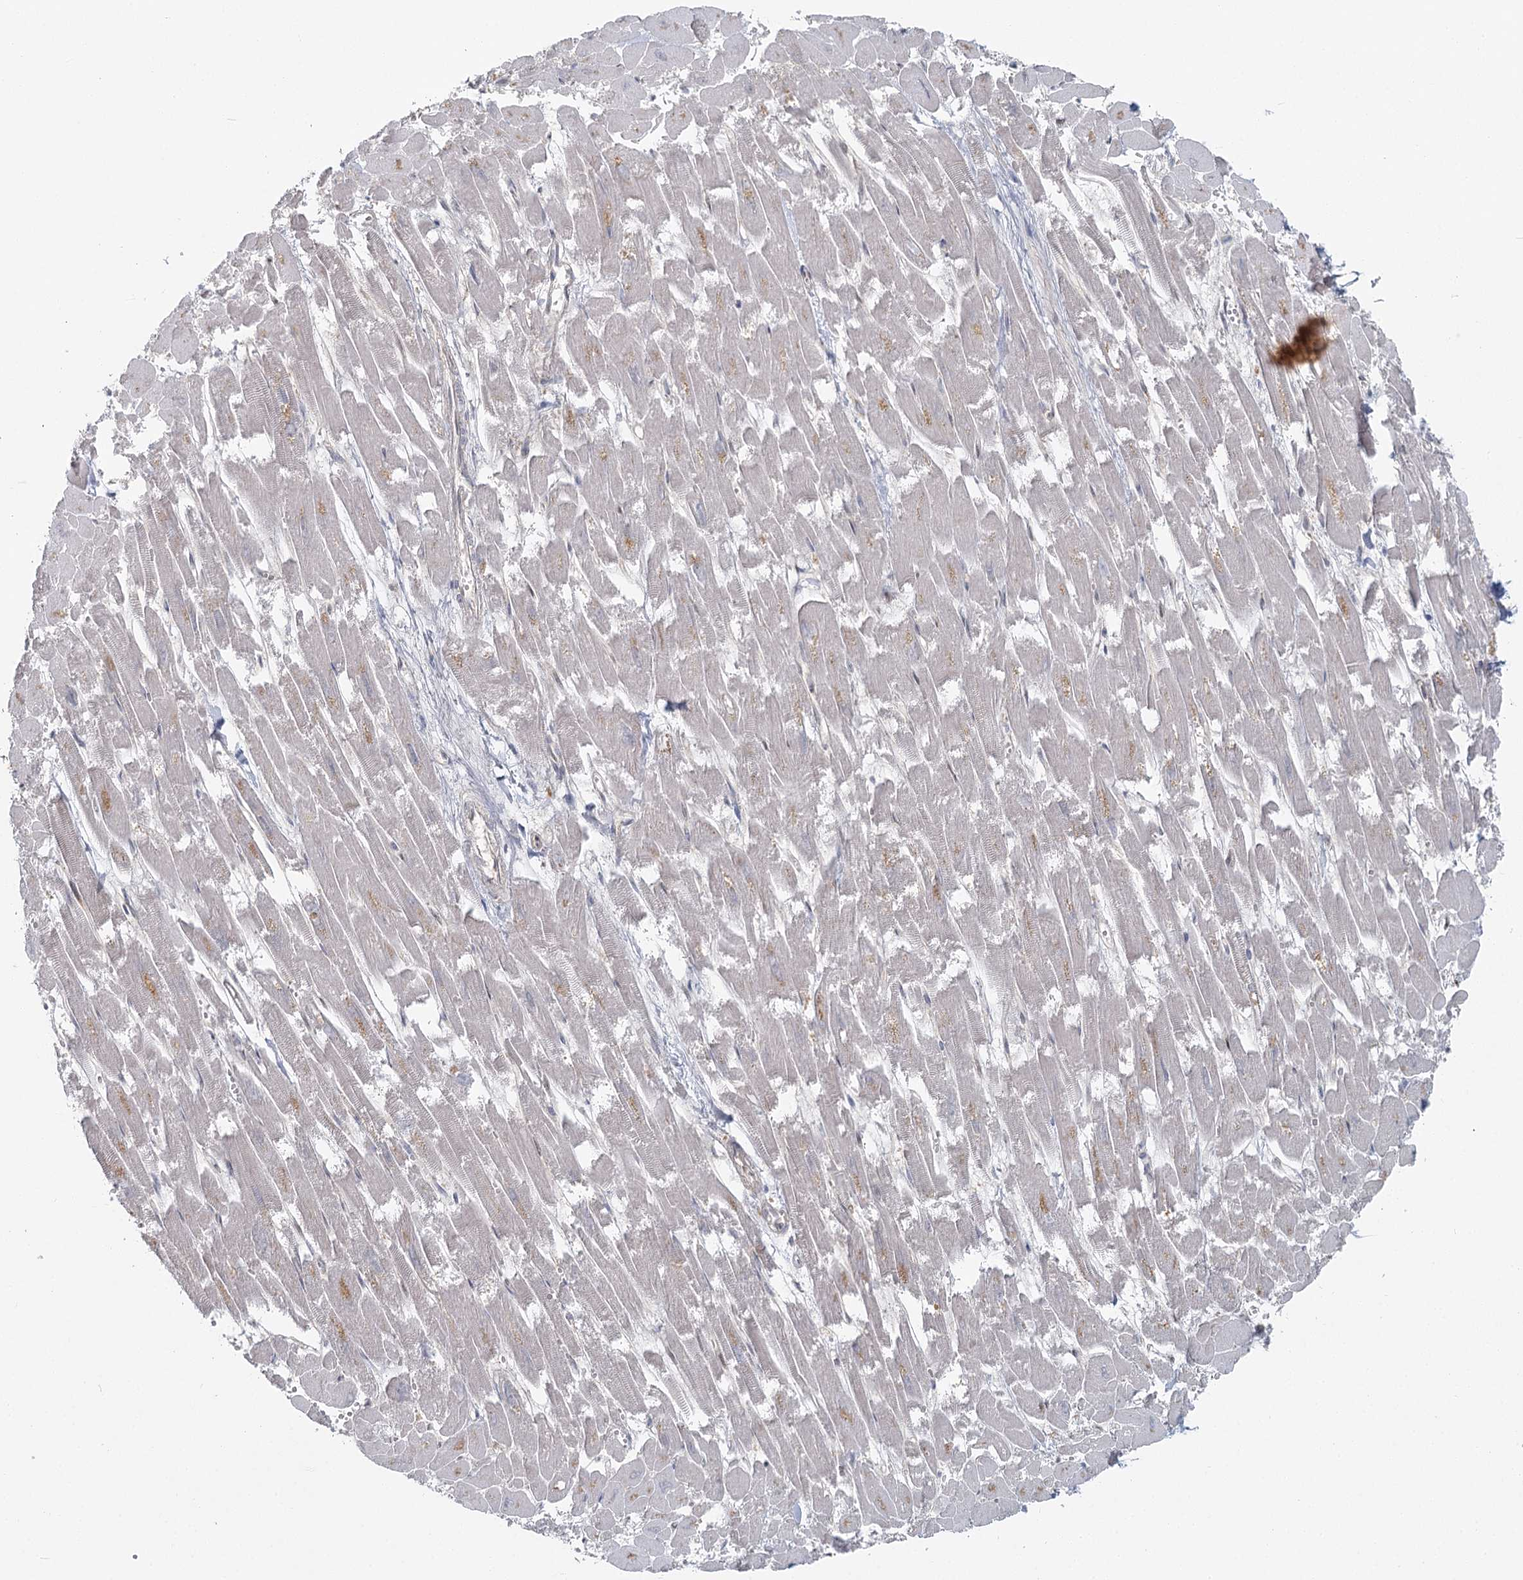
{"staining": {"intensity": "negative", "quantity": "none", "location": "none"}, "tissue": "heart muscle", "cell_type": "Cardiomyocytes", "image_type": "normal", "snomed": [{"axis": "morphology", "description": "Normal tissue, NOS"}, {"axis": "topography", "description": "Heart"}], "caption": "The micrograph exhibits no significant expression in cardiomyocytes of heart muscle.", "gene": "THNSL1", "patient": {"sex": "male", "age": 54}}